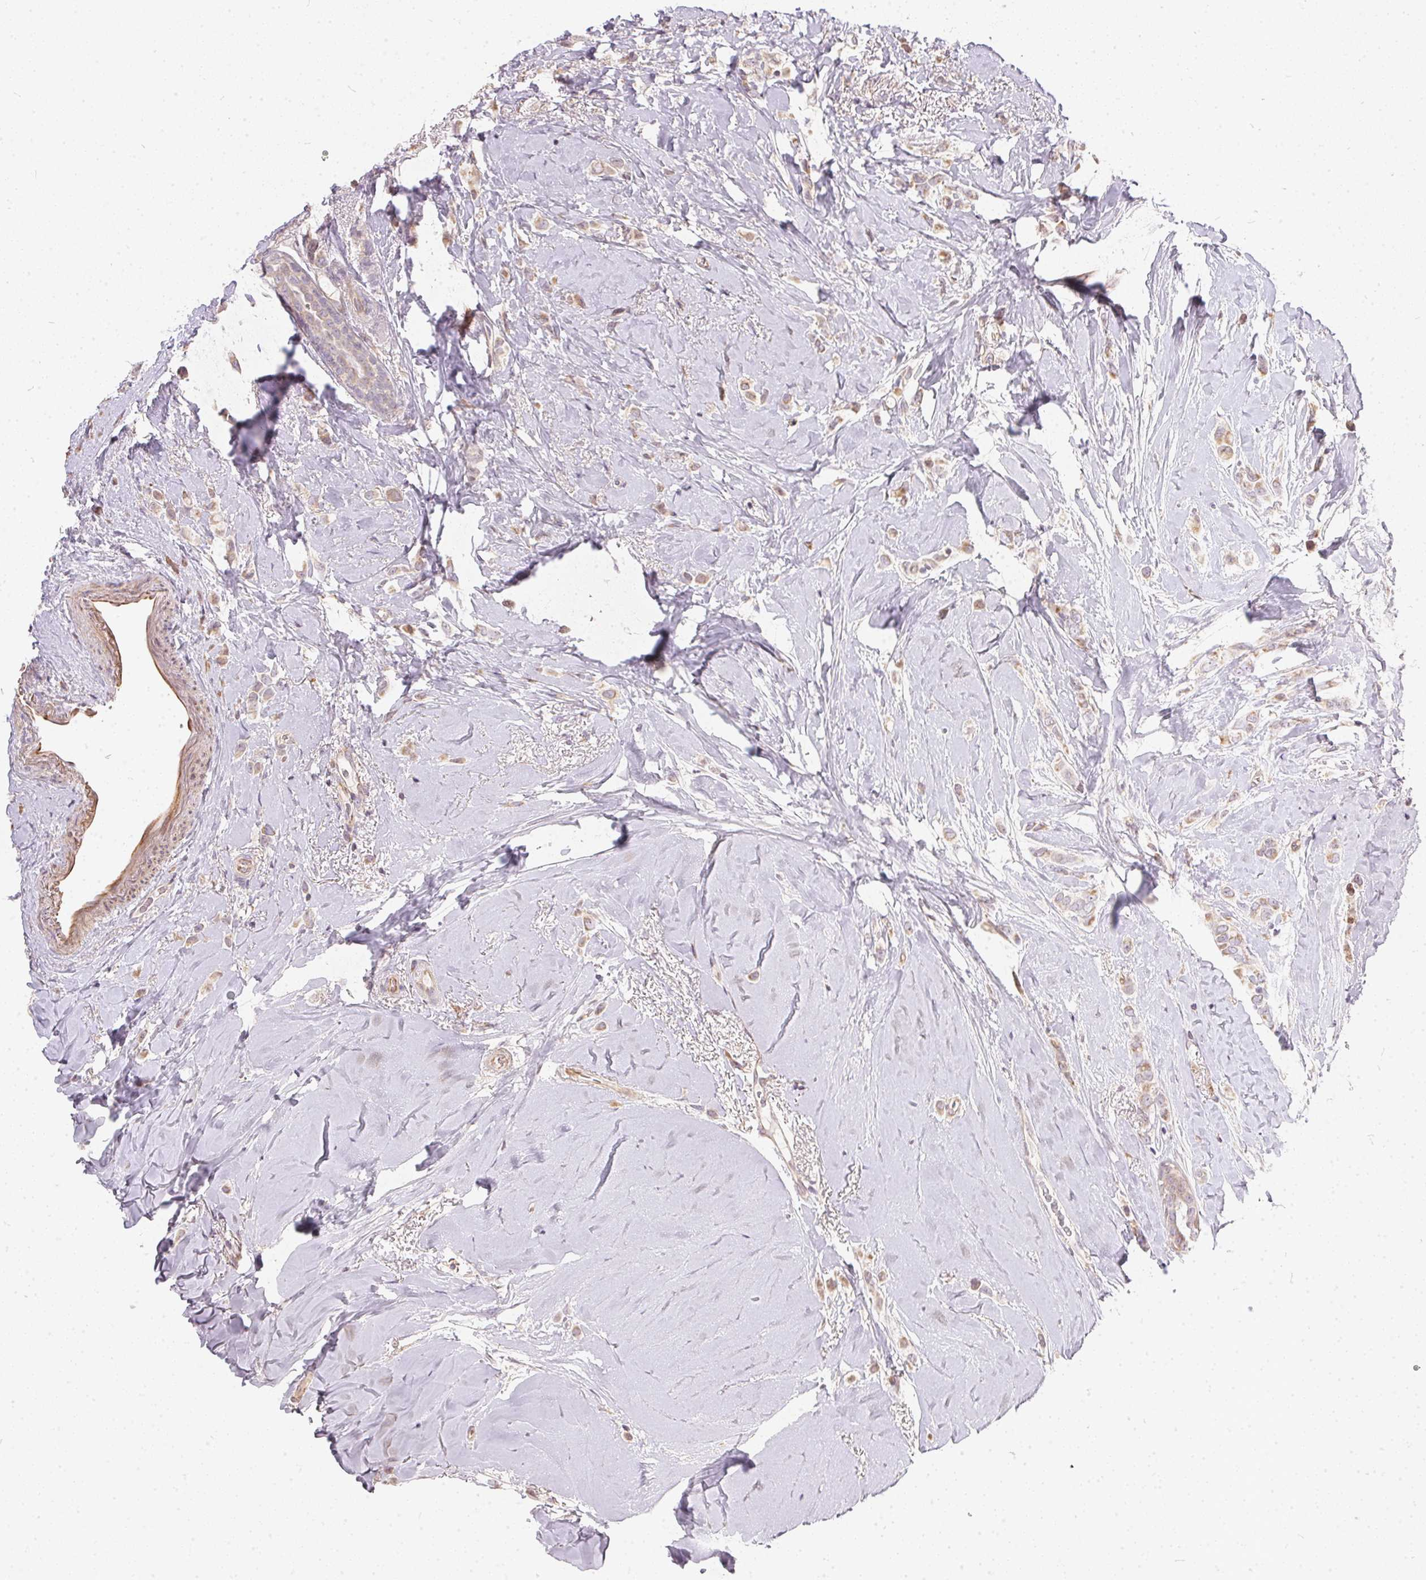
{"staining": {"intensity": "weak", "quantity": ">75%", "location": "cytoplasmic/membranous"}, "tissue": "breast cancer", "cell_type": "Tumor cells", "image_type": "cancer", "snomed": [{"axis": "morphology", "description": "Lobular carcinoma"}, {"axis": "topography", "description": "Breast"}], "caption": "Immunohistochemistry of breast cancer shows low levels of weak cytoplasmic/membranous expression in about >75% of tumor cells.", "gene": "VWA5B2", "patient": {"sex": "female", "age": 66}}